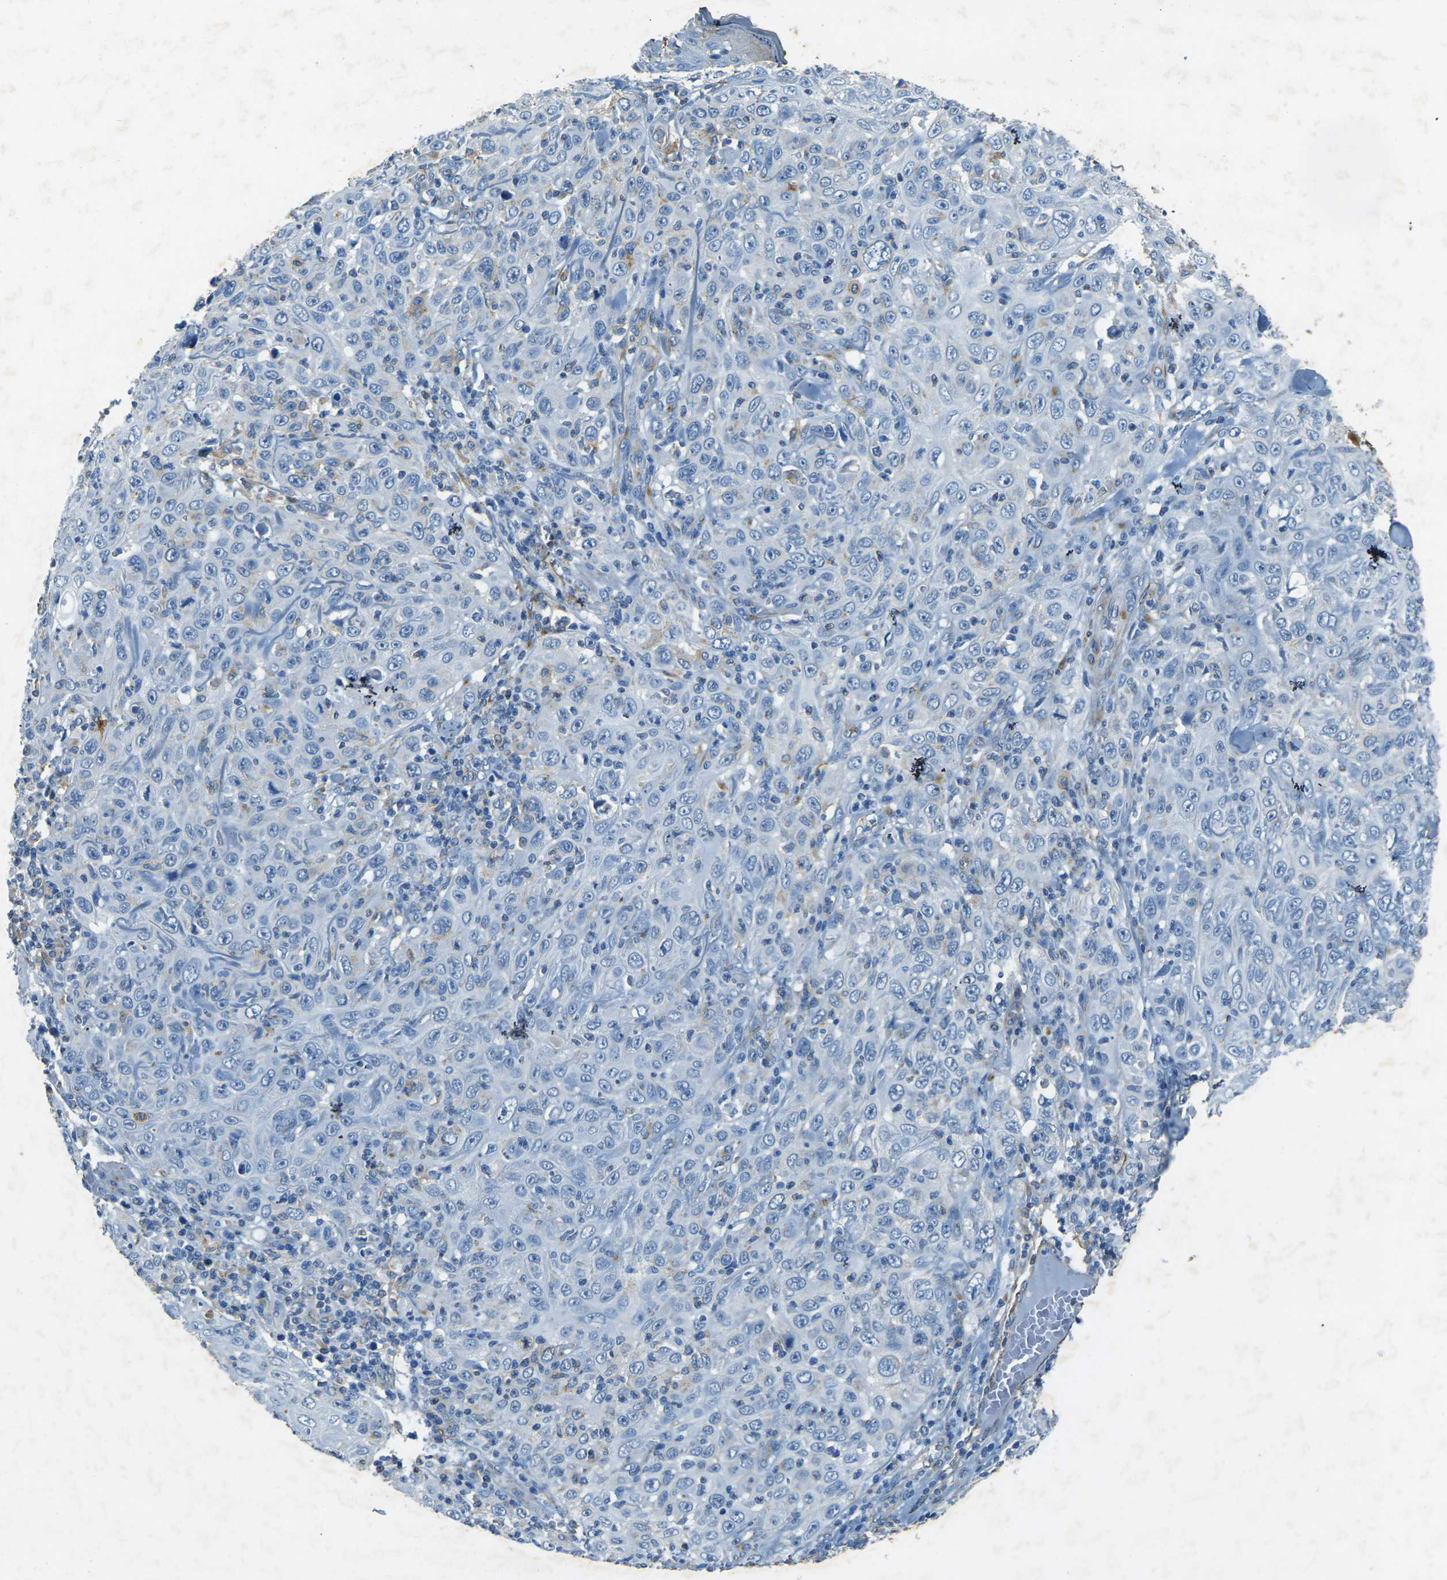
{"staining": {"intensity": "weak", "quantity": "<25%", "location": "cytoplasmic/membranous"}, "tissue": "skin cancer", "cell_type": "Tumor cells", "image_type": "cancer", "snomed": [{"axis": "morphology", "description": "Squamous cell carcinoma, NOS"}, {"axis": "topography", "description": "Skin"}], "caption": "Immunohistochemistry (IHC) micrograph of neoplastic tissue: human squamous cell carcinoma (skin) stained with DAB reveals no significant protein expression in tumor cells.", "gene": "SORT1", "patient": {"sex": "female", "age": 88}}